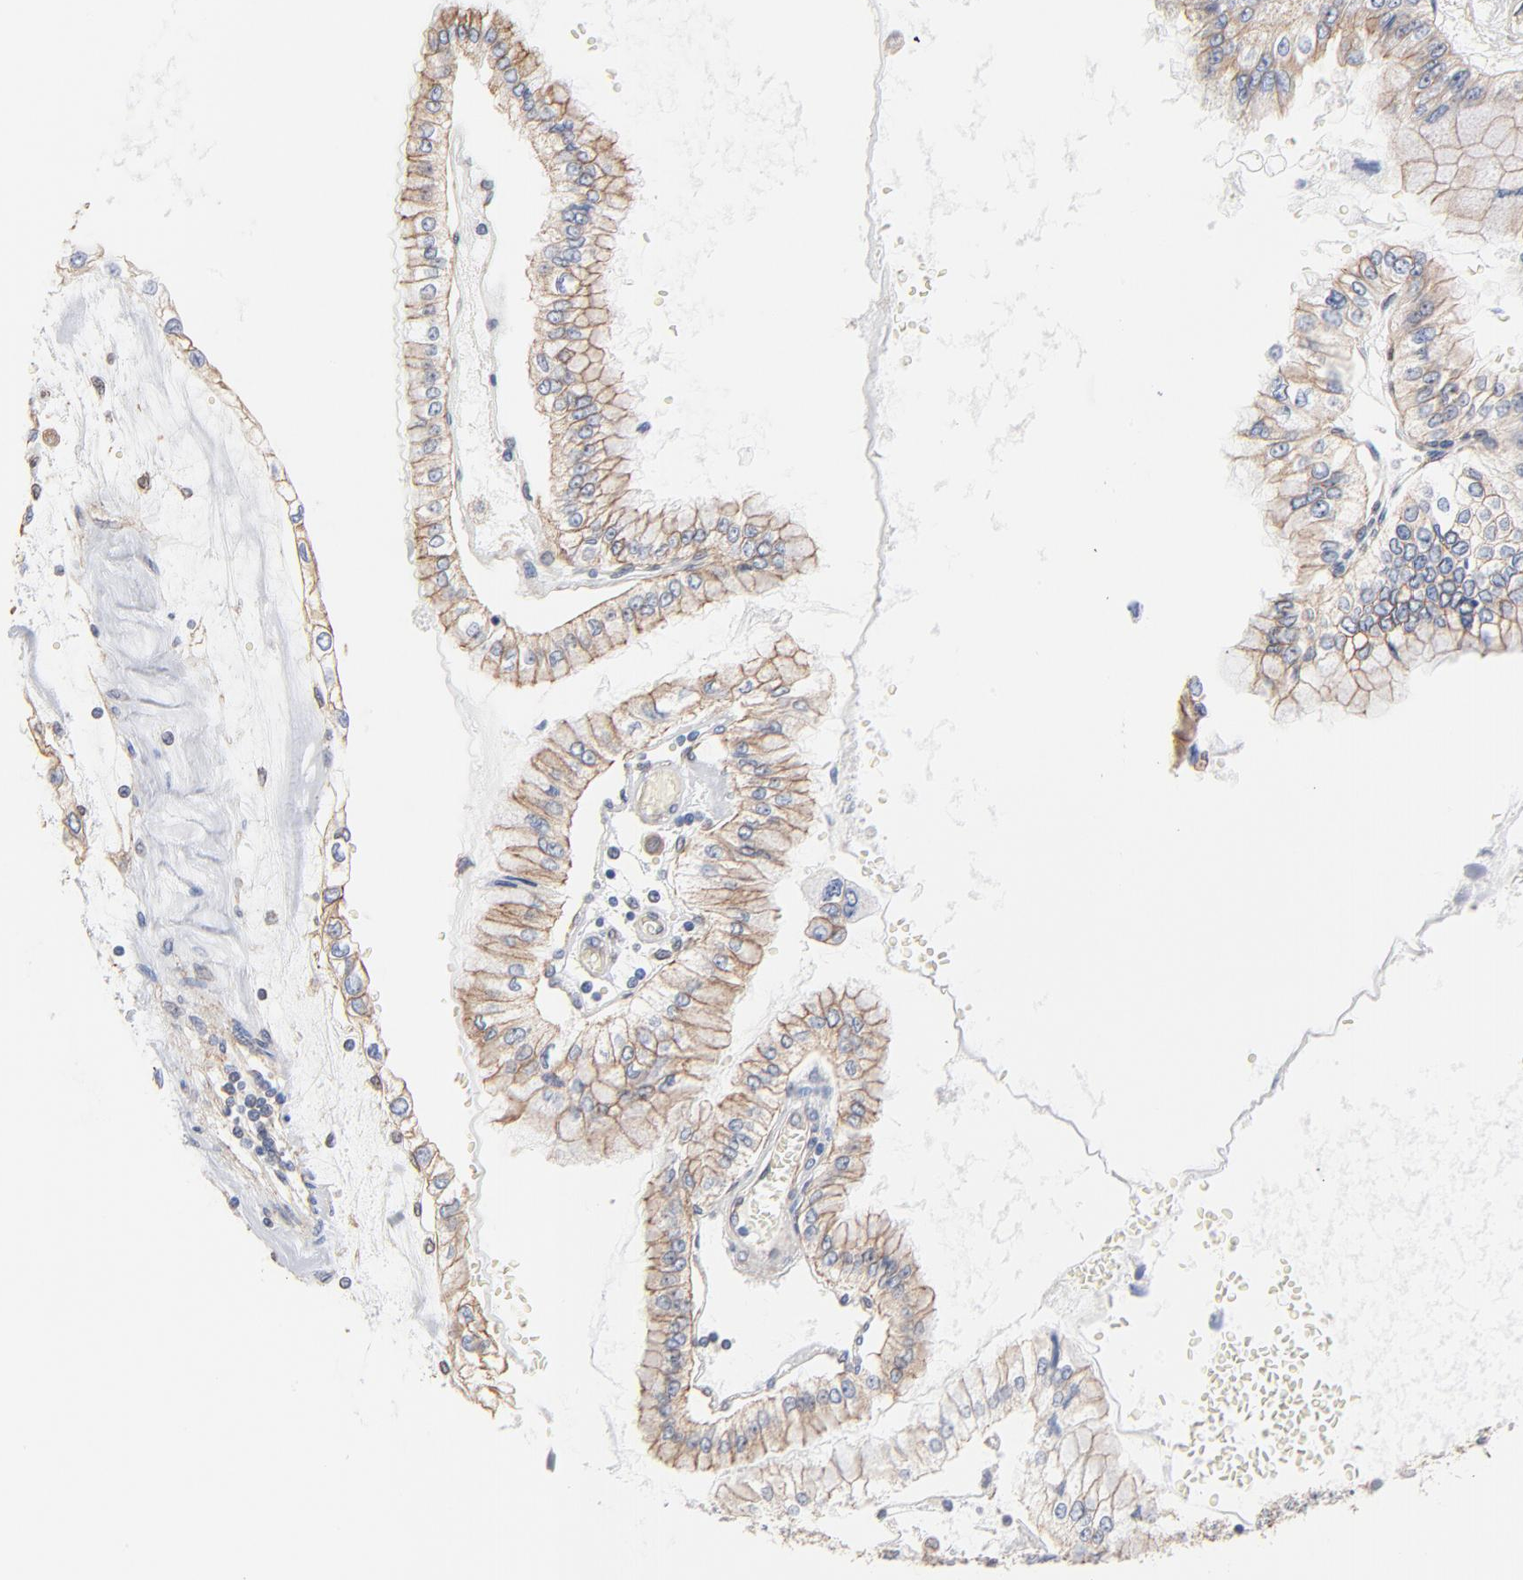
{"staining": {"intensity": "weak", "quantity": "25%-75%", "location": "cytoplasmic/membranous"}, "tissue": "liver cancer", "cell_type": "Tumor cells", "image_type": "cancer", "snomed": [{"axis": "morphology", "description": "Cholangiocarcinoma"}, {"axis": "topography", "description": "Liver"}], "caption": "About 25%-75% of tumor cells in cholangiocarcinoma (liver) exhibit weak cytoplasmic/membranous protein positivity as visualized by brown immunohistochemical staining.", "gene": "ABCD4", "patient": {"sex": "female", "age": 79}}